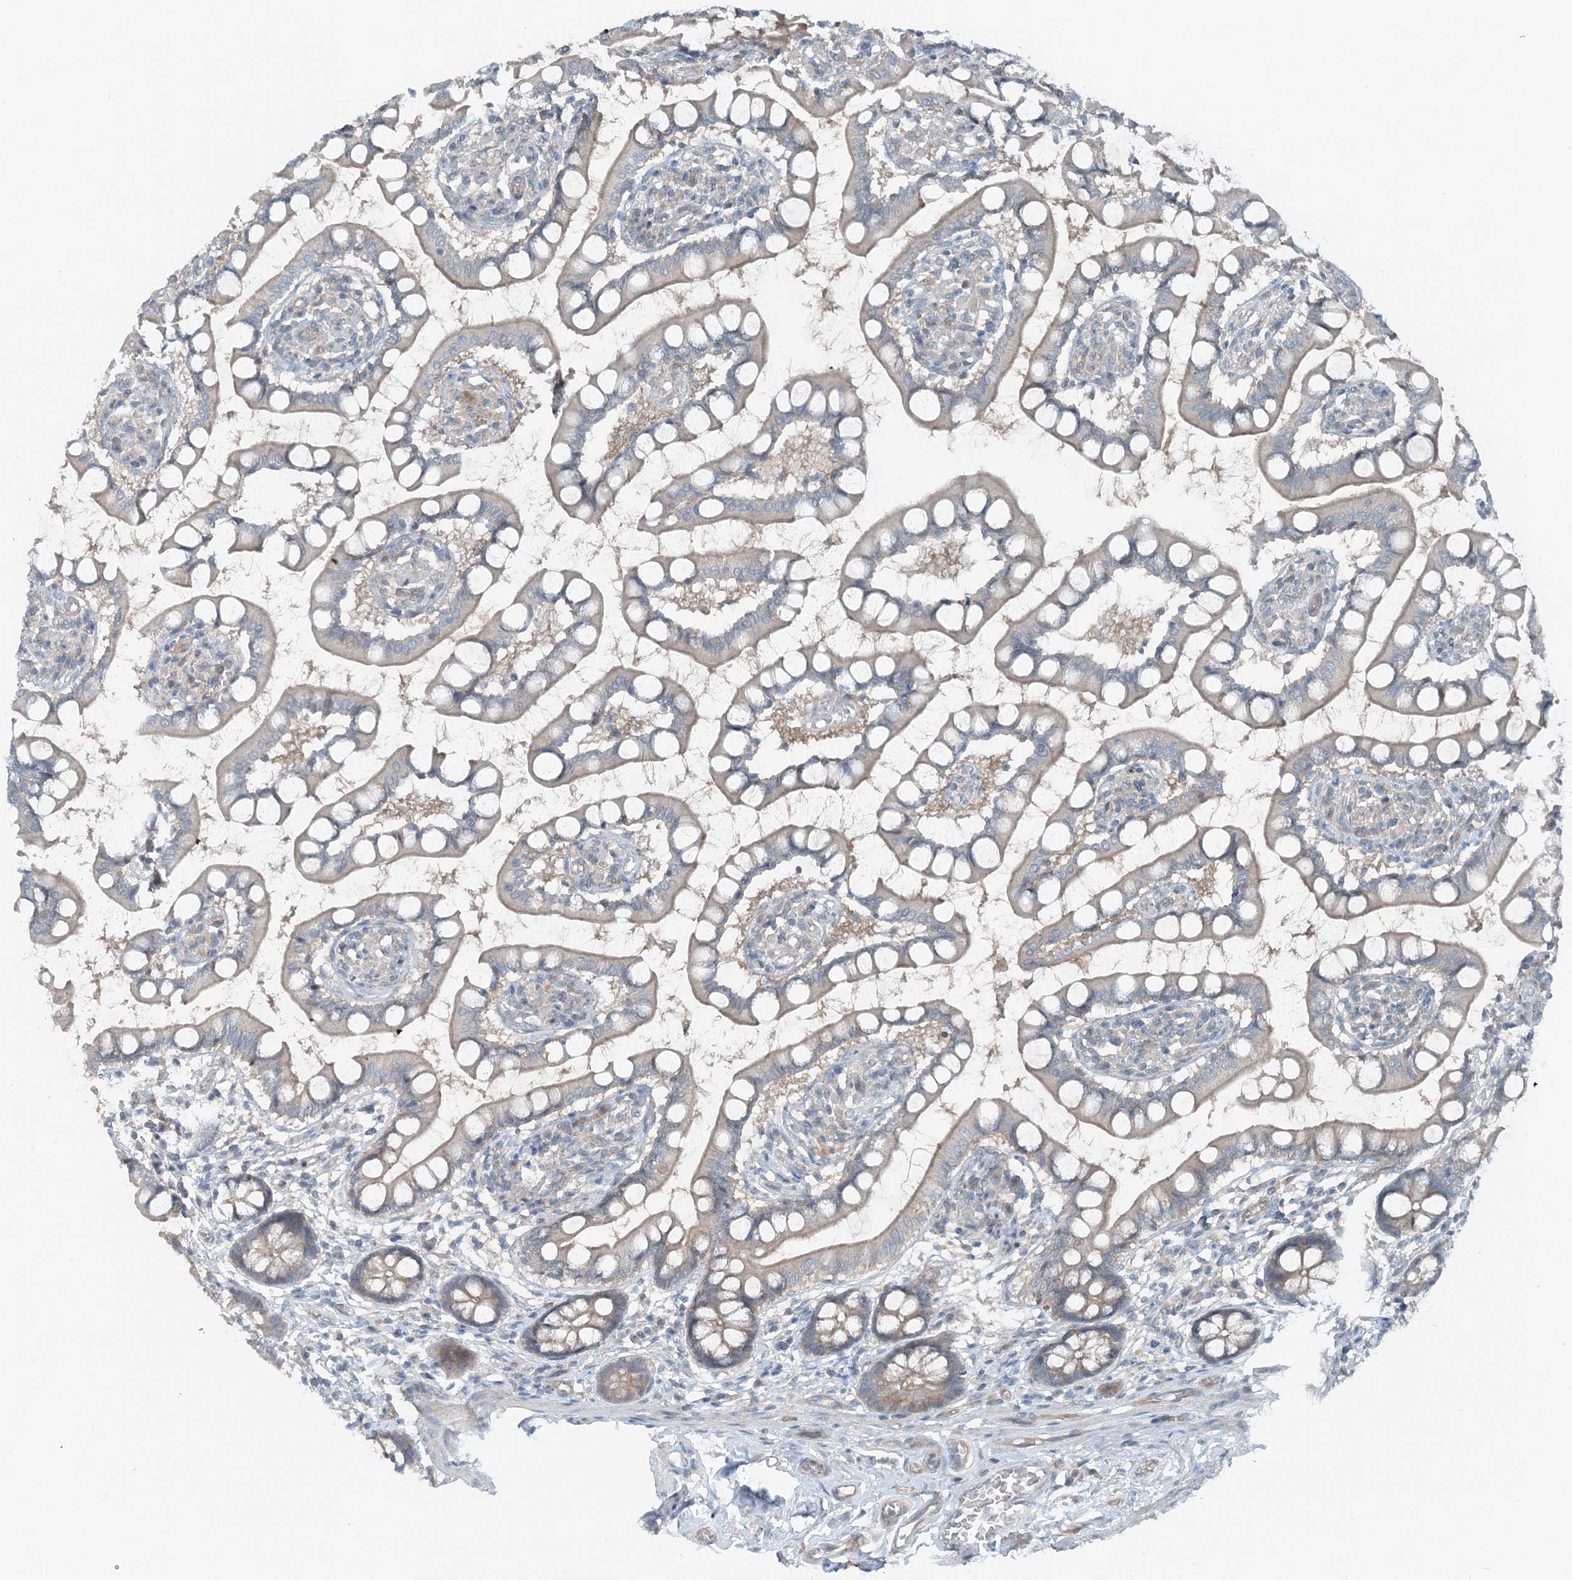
{"staining": {"intensity": "weak", "quantity": "<25%", "location": "cytoplasmic/membranous"}, "tissue": "small intestine", "cell_type": "Glandular cells", "image_type": "normal", "snomed": [{"axis": "morphology", "description": "Normal tissue, NOS"}, {"axis": "topography", "description": "Small intestine"}], "caption": "Immunohistochemistry histopathology image of normal small intestine: small intestine stained with DAB shows no significant protein staining in glandular cells.", "gene": "MITD1", "patient": {"sex": "male", "age": 52}}